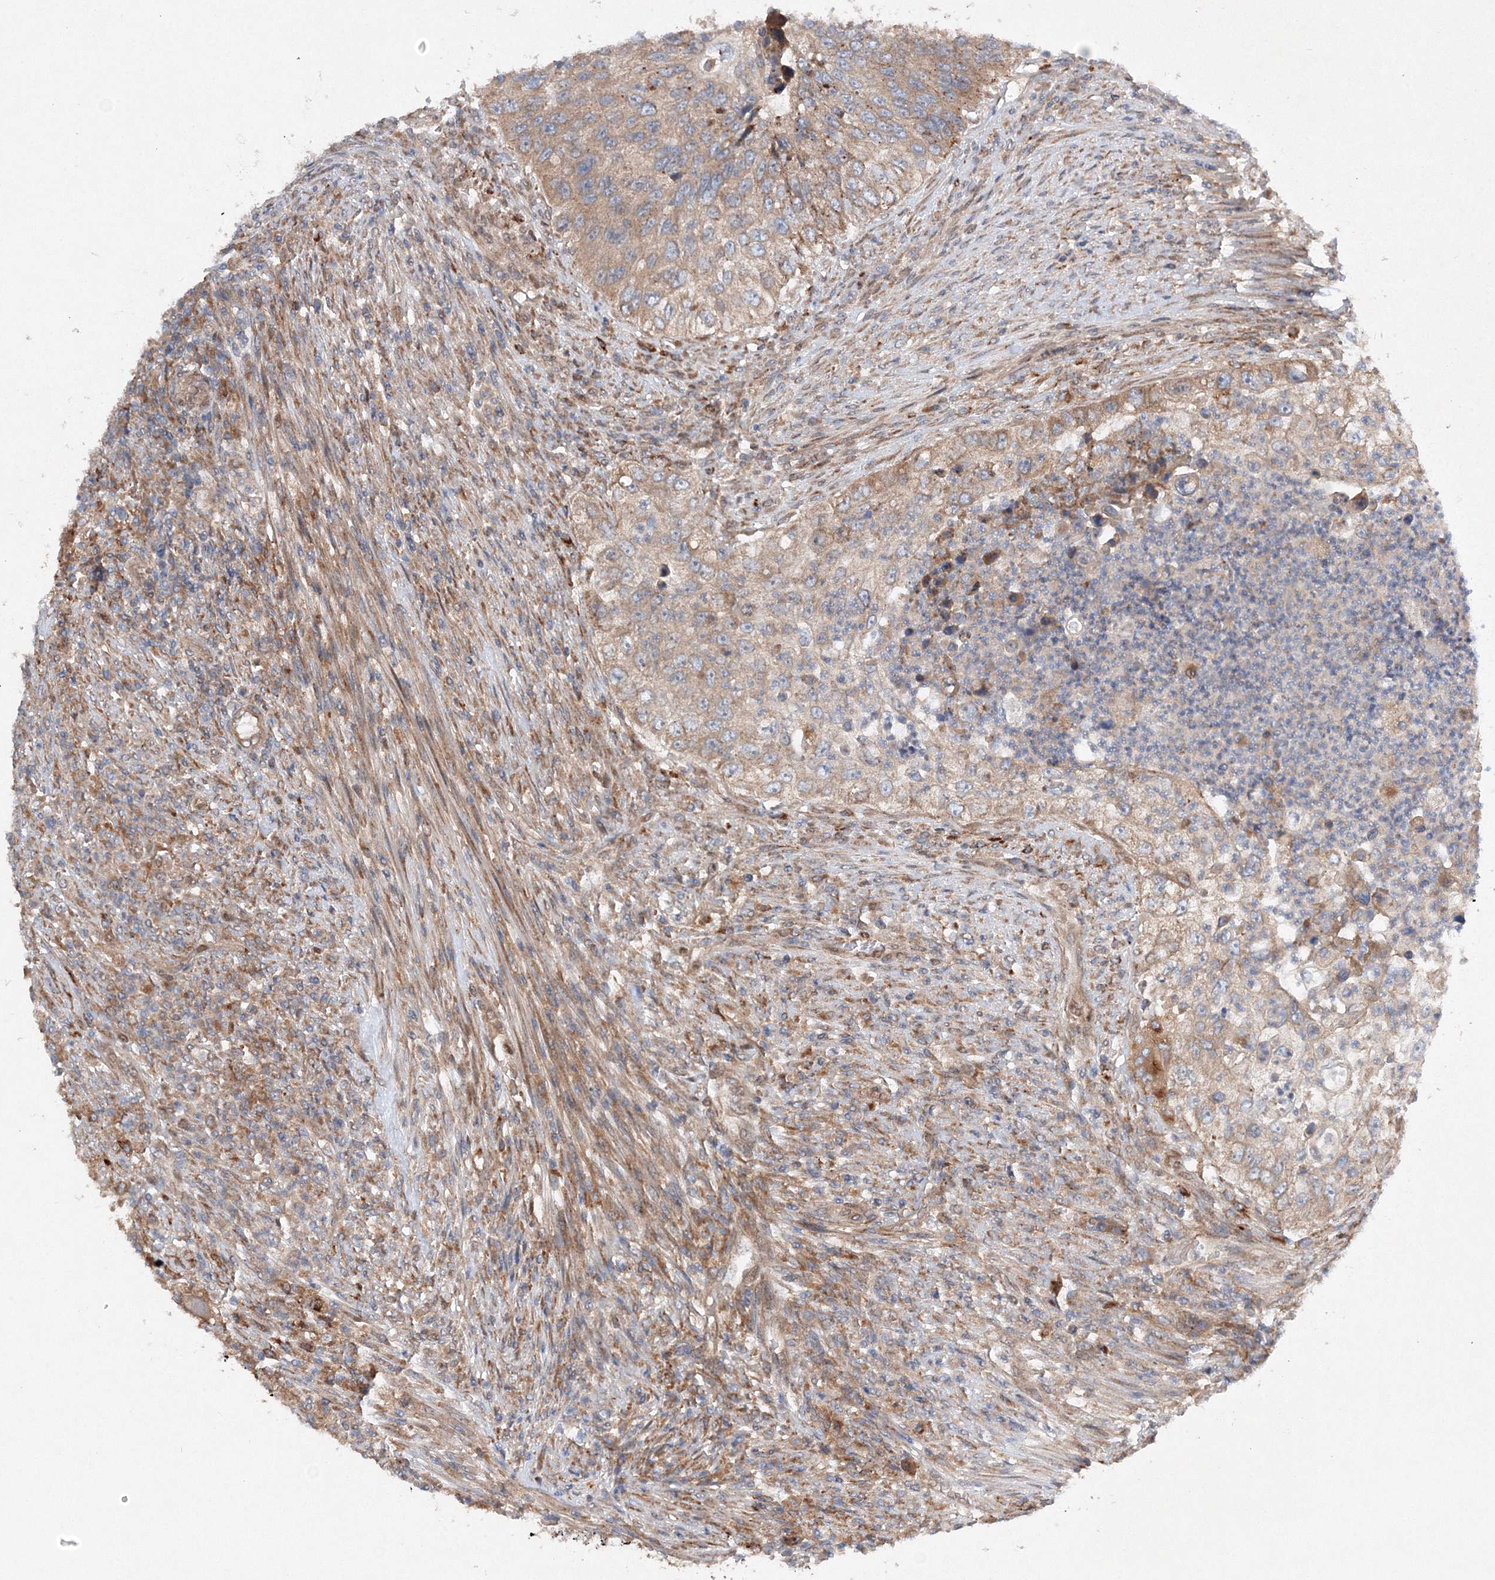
{"staining": {"intensity": "weak", "quantity": "25%-75%", "location": "cytoplasmic/membranous"}, "tissue": "urothelial cancer", "cell_type": "Tumor cells", "image_type": "cancer", "snomed": [{"axis": "morphology", "description": "Urothelial carcinoma, High grade"}, {"axis": "topography", "description": "Urinary bladder"}], "caption": "The histopathology image exhibits immunohistochemical staining of high-grade urothelial carcinoma. There is weak cytoplasmic/membranous positivity is identified in approximately 25%-75% of tumor cells.", "gene": "SLC36A1", "patient": {"sex": "female", "age": 60}}